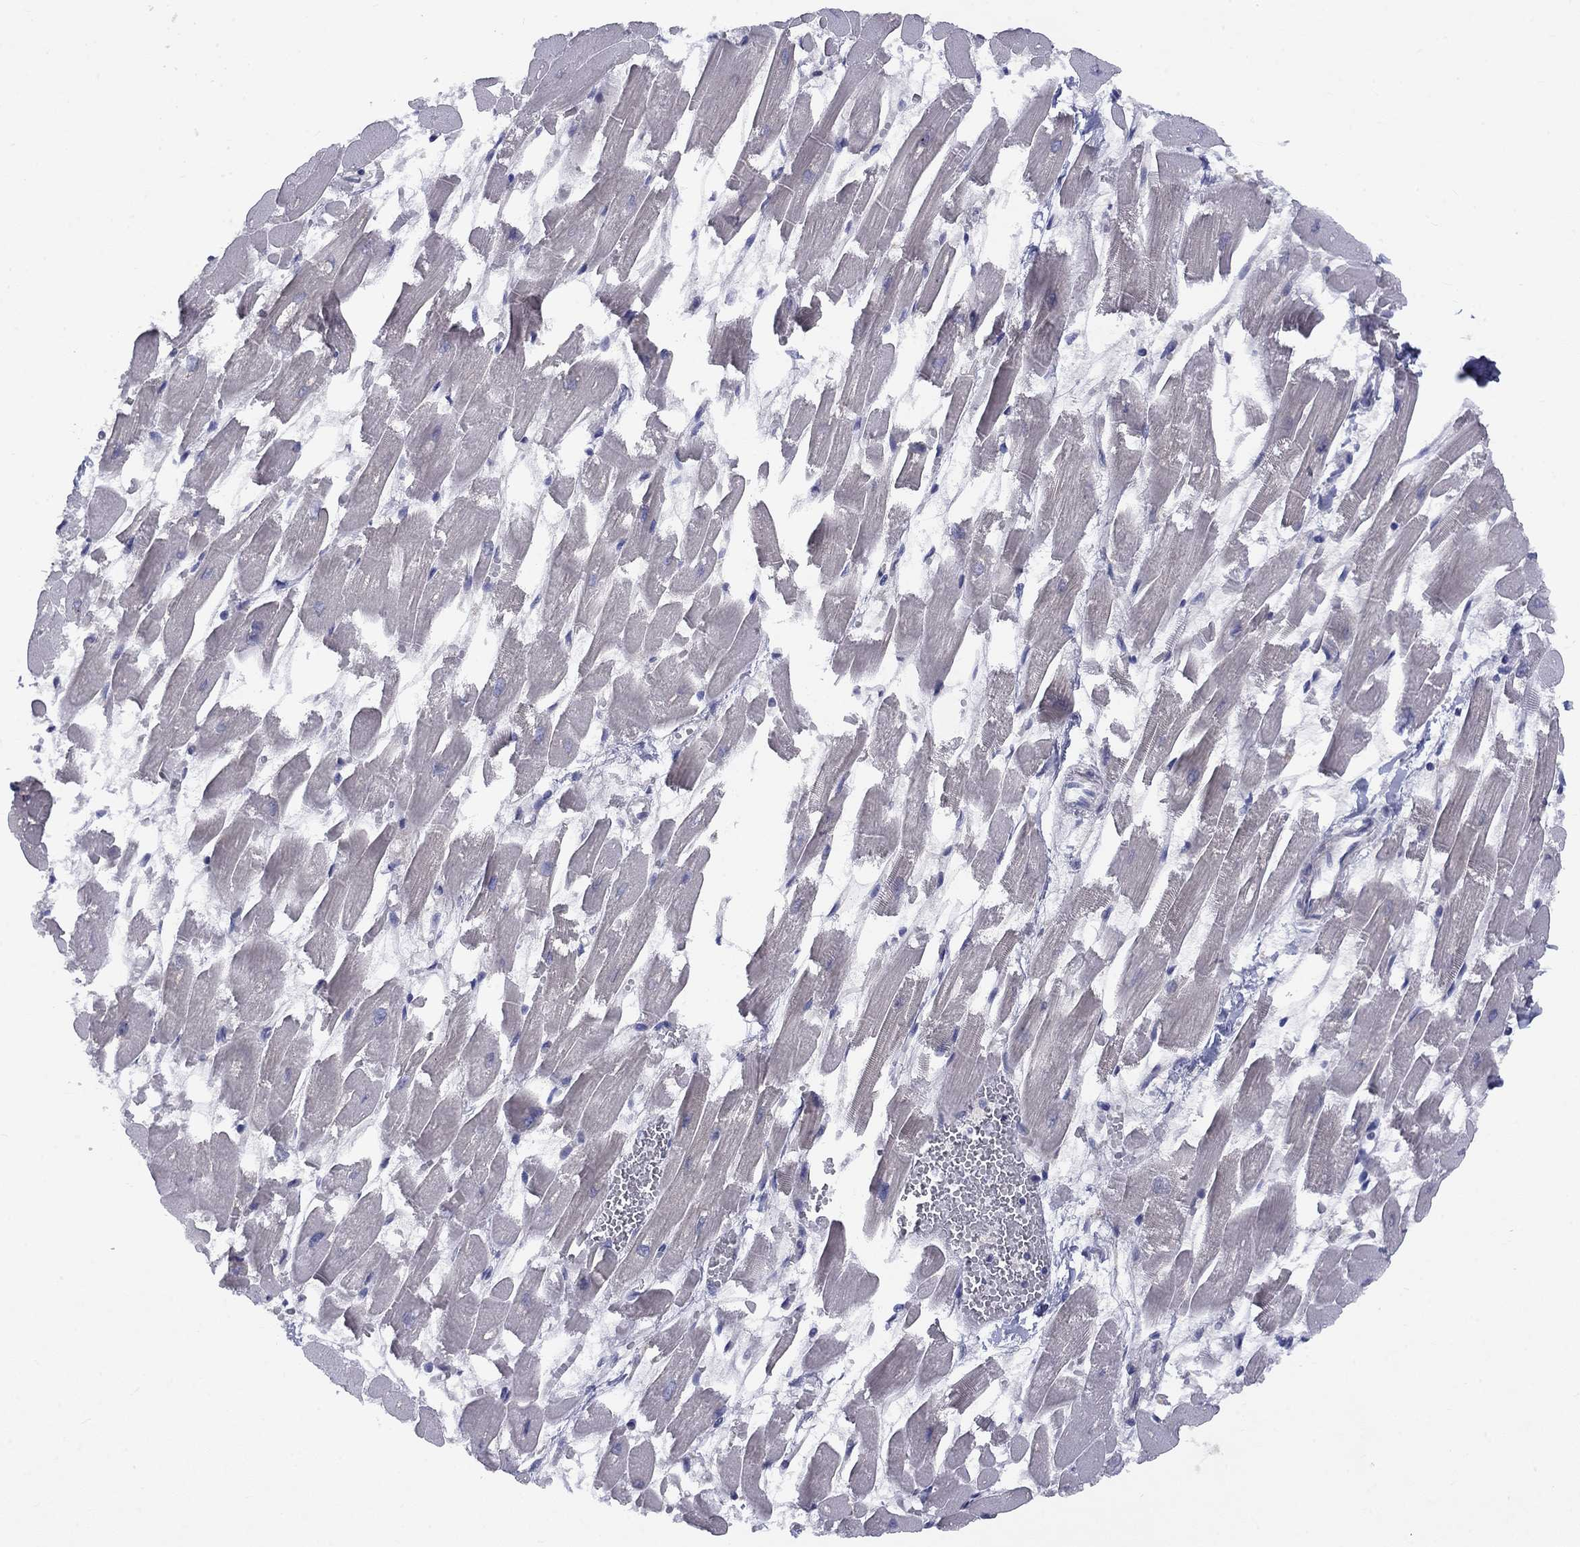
{"staining": {"intensity": "negative", "quantity": "none", "location": "none"}, "tissue": "heart muscle", "cell_type": "Cardiomyocytes", "image_type": "normal", "snomed": [{"axis": "morphology", "description": "Normal tissue, NOS"}, {"axis": "topography", "description": "Heart"}], "caption": "Histopathology image shows no significant protein staining in cardiomyocytes of normal heart muscle.", "gene": "CACNA1A", "patient": {"sex": "female", "age": 52}}